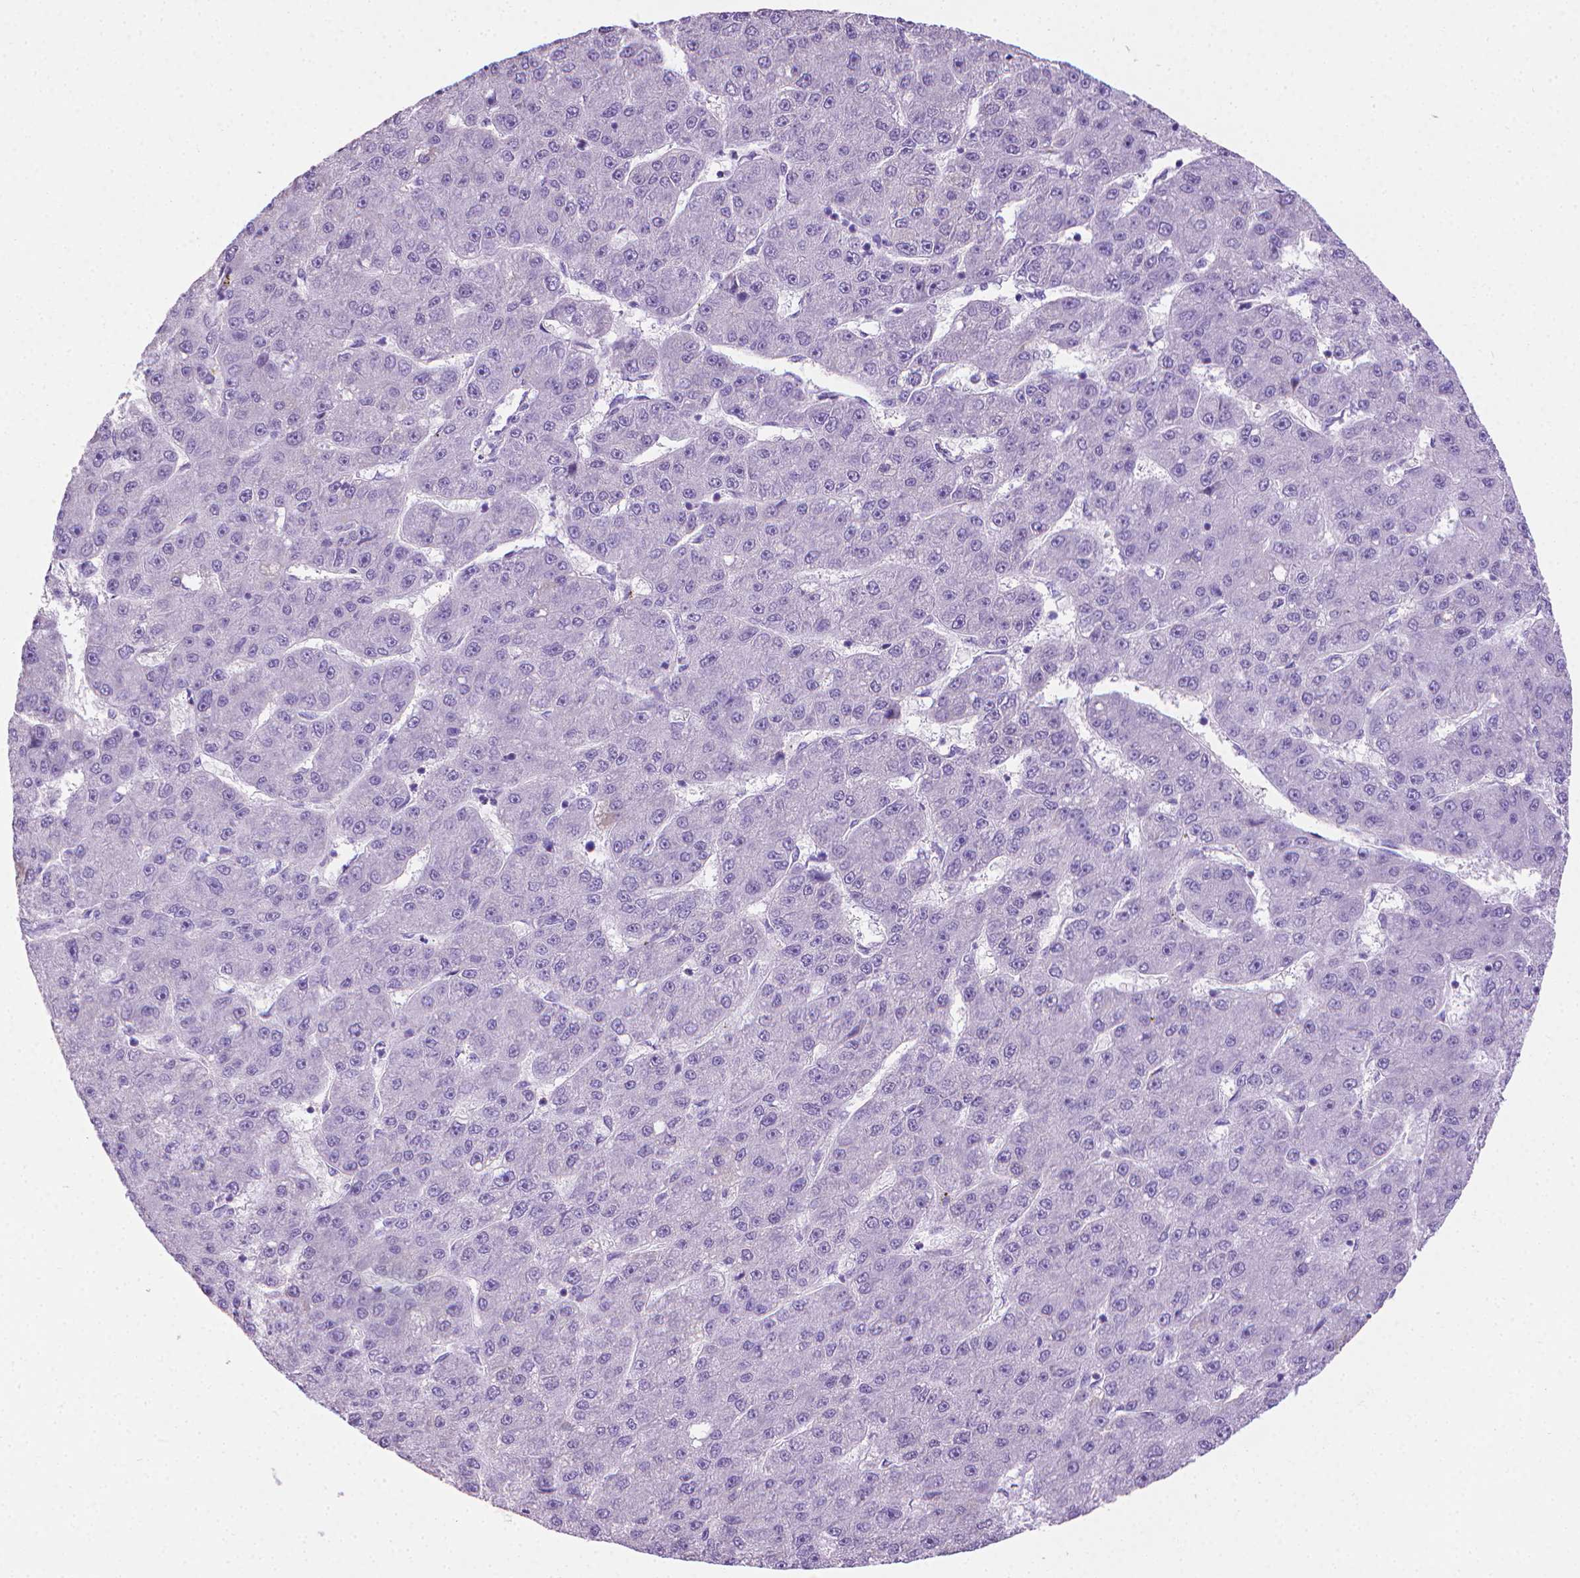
{"staining": {"intensity": "negative", "quantity": "none", "location": "none"}, "tissue": "liver cancer", "cell_type": "Tumor cells", "image_type": "cancer", "snomed": [{"axis": "morphology", "description": "Carcinoma, Hepatocellular, NOS"}, {"axis": "topography", "description": "Liver"}], "caption": "Immunohistochemical staining of human liver hepatocellular carcinoma displays no significant staining in tumor cells. (Brightfield microscopy of DAB (3,3'-diaminobenzidine) immunohistochemistry (IHC) at high magnification).", "gene": "PNMA2", "patient": {"sex": "male", "age": 67}}